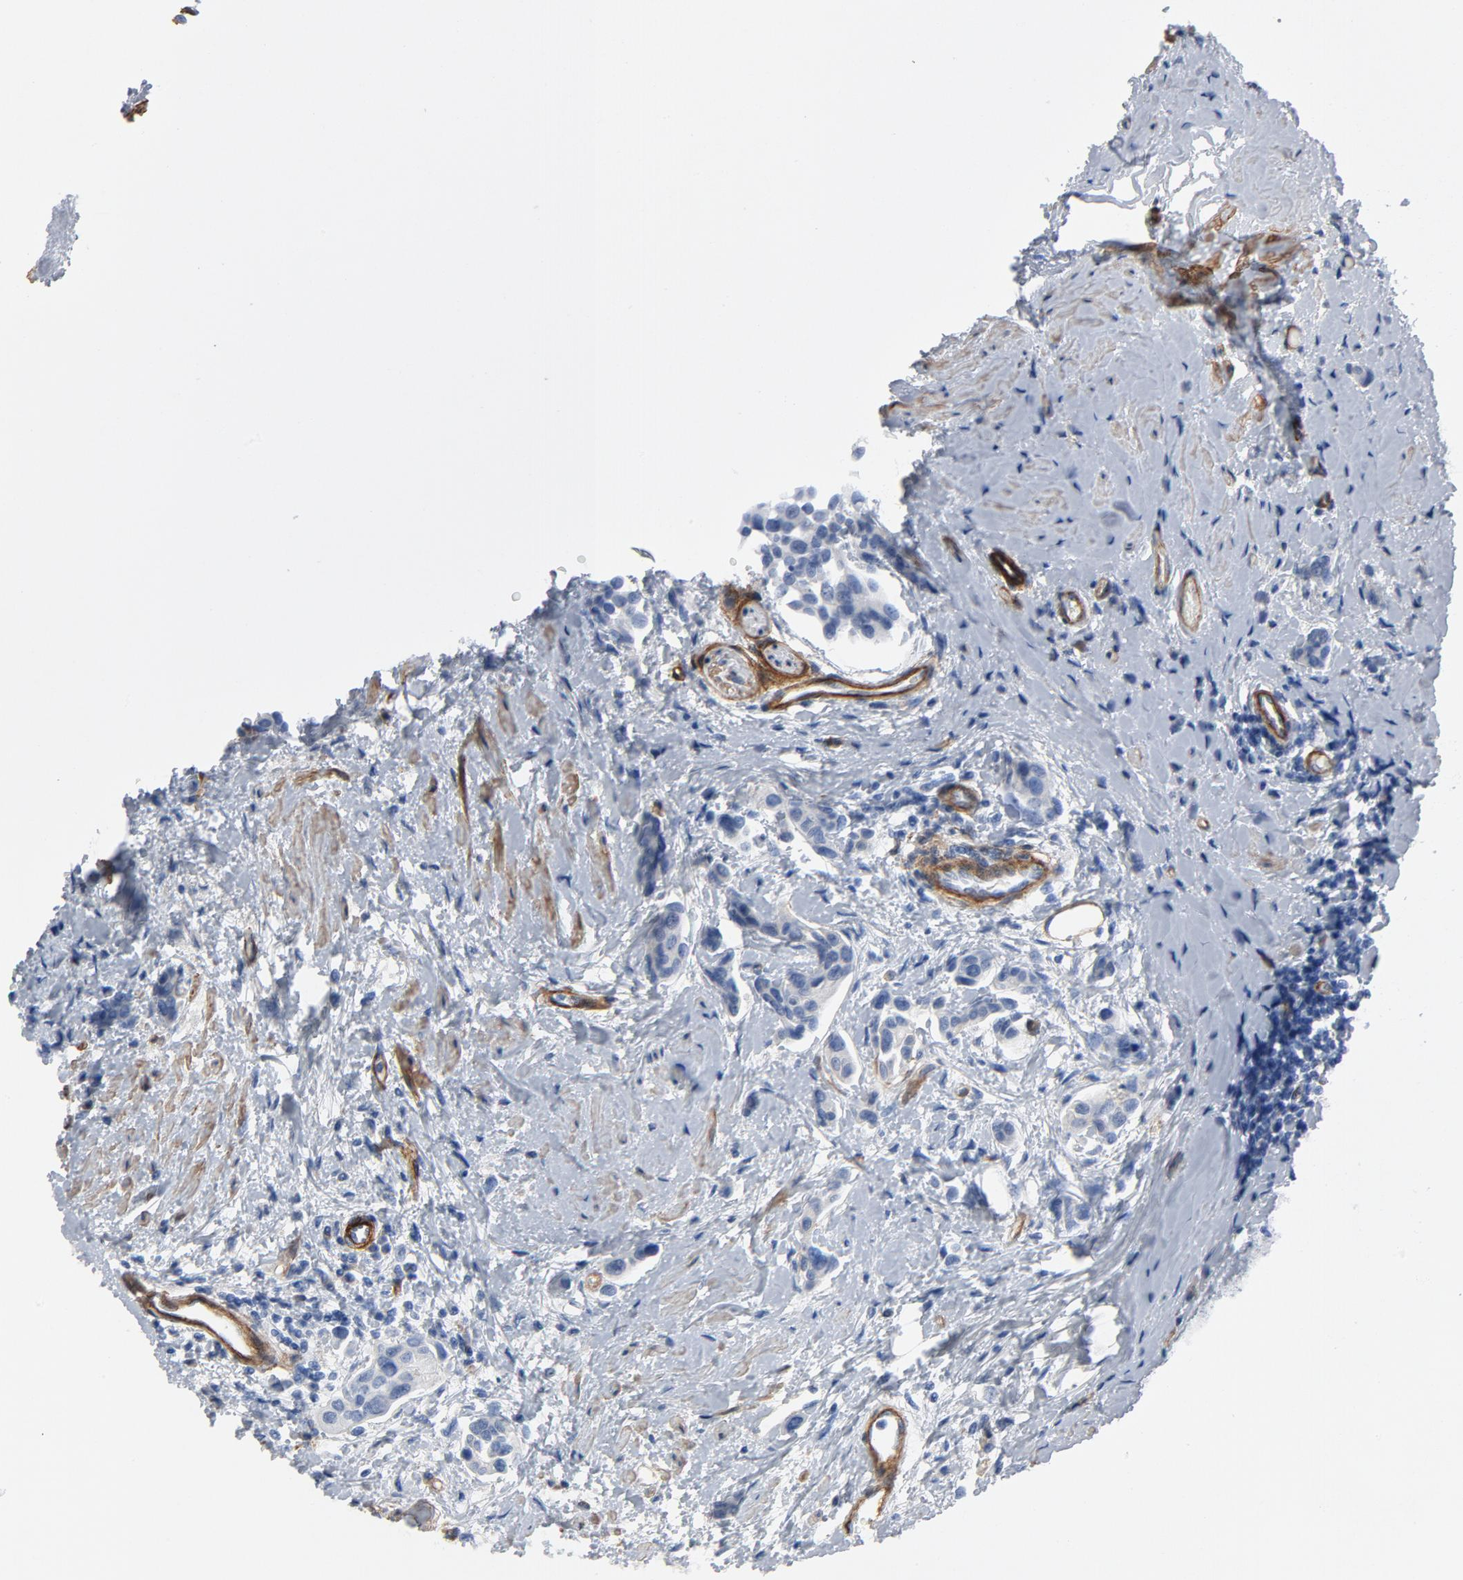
{"staining": {"intensity": "negative", "quantity": "none", "location": "none"}, "tissue": "urothelial cancer", "cell_type": "Tumor cells", "image_type": "cancer", "snomed": [{"axis": "morphology", "description": "Urothelial carcinoma, High grade"}, {"axis": "topography", "description": "Urinary bladder"}], "caption": "This is an IHC photomicrograph of human urothelial cancer. There is no expression in tumor cells.", "gene": "LAMC1", "patient": {"sex": "male", "age": 78}}